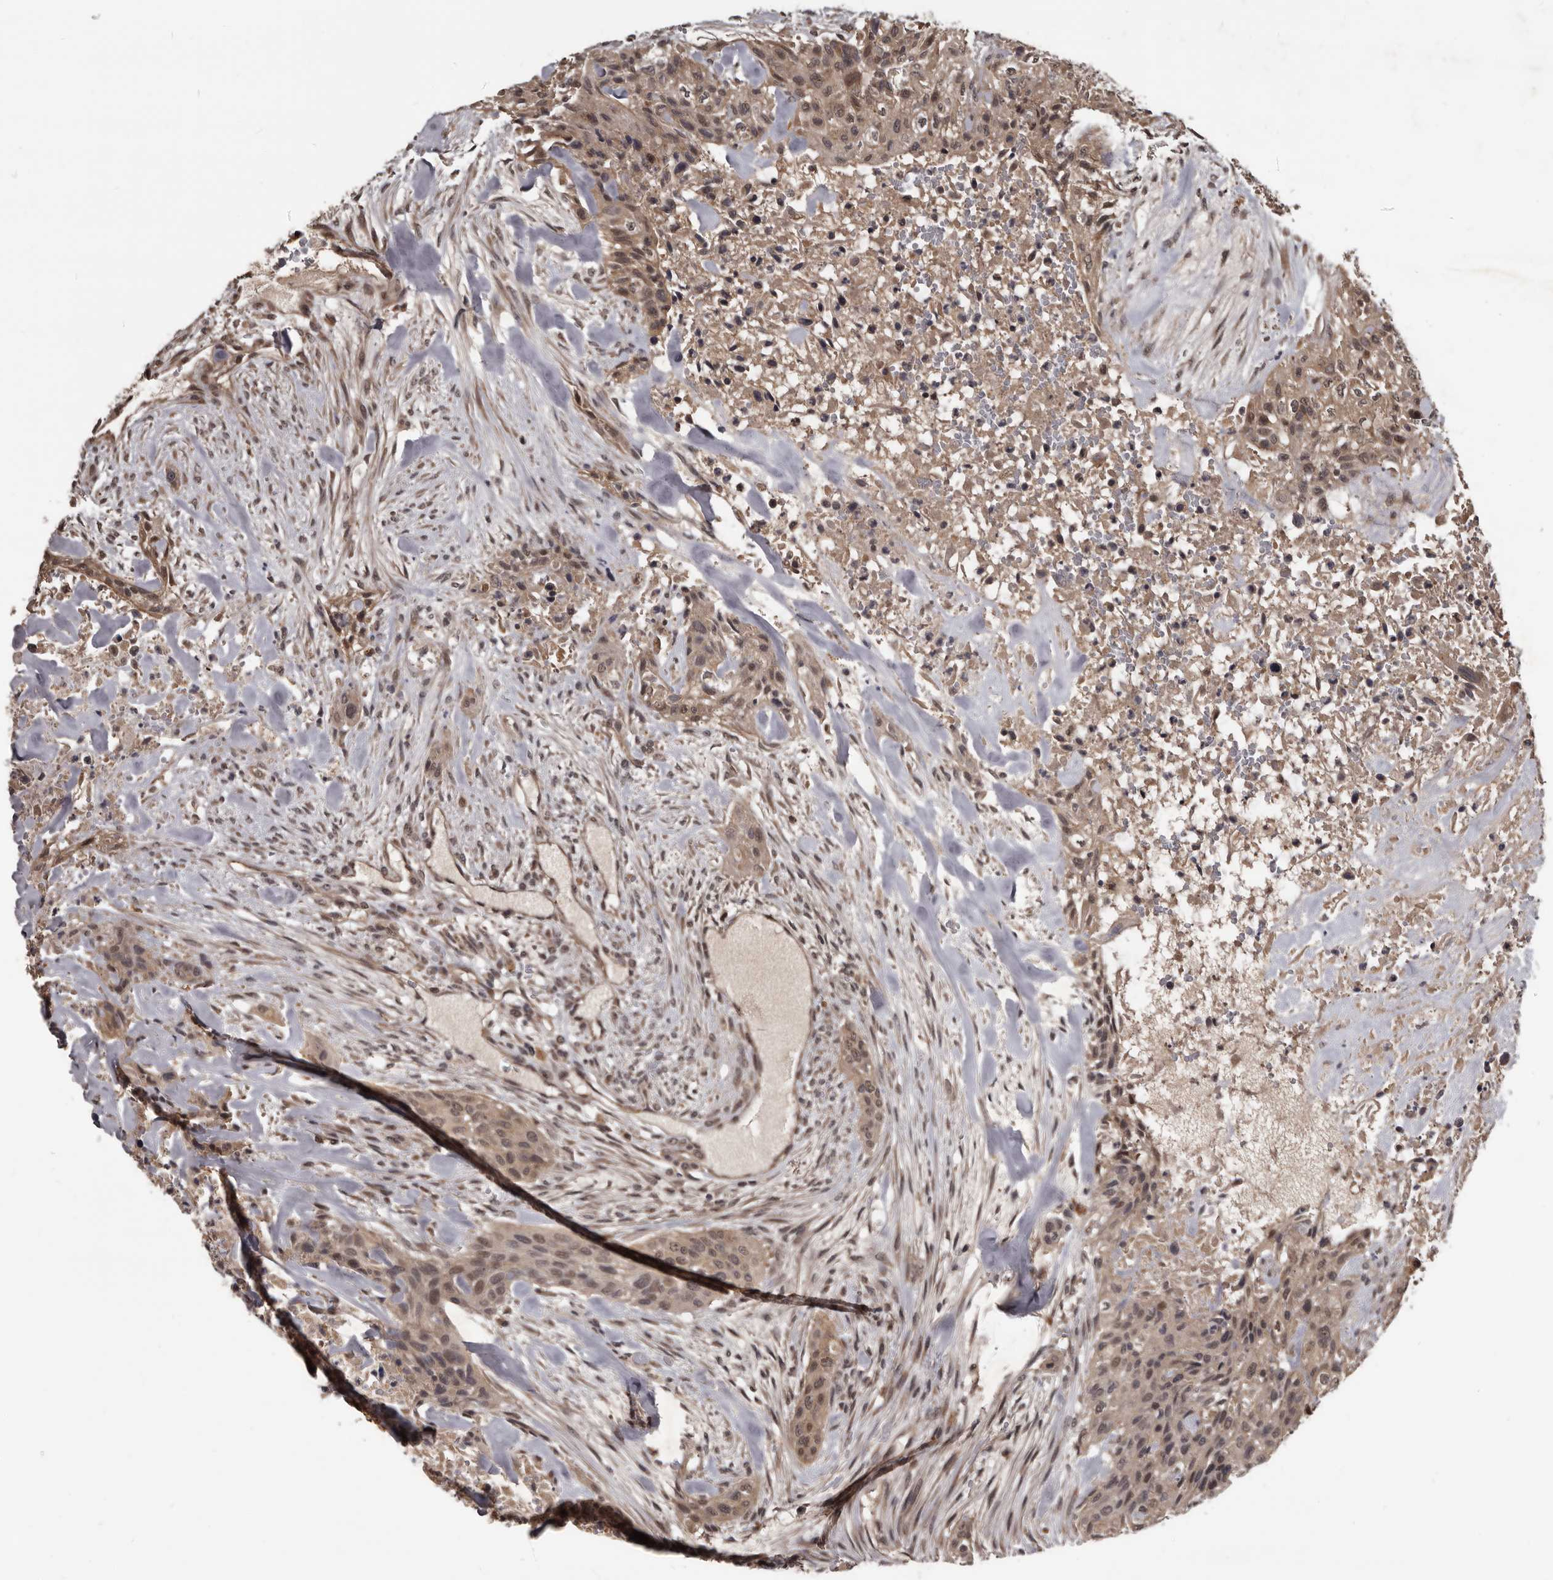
{"staining": {"intensity": "weak", "quantity": ">75%", "location": "cytoplasmic/membranous,nuclear"}, "tissue": "urothelial cancer", "cell_type": "Tumor cells", "image_type": "cancer", "snomed": [{"axis": "morphology", "description": "Urothelial carcinoma, High grade"}, {"axis": "topography", "description": "Urinary bladder"}], "caption": "Immunohistochemical staining of high-grade urothelial carcinoma displays low levels of weak cytoplasmic/membranous and nuclear protein positivity in about >75% of tumor cells. (Stains: DAB (3,3'-diaminobenzidine) in brown, nuclei in blue, Microscopy: brightfield microscopy at high magnification).", "gene": "AHR", "patient": {"sex": "male", "age": 35}}